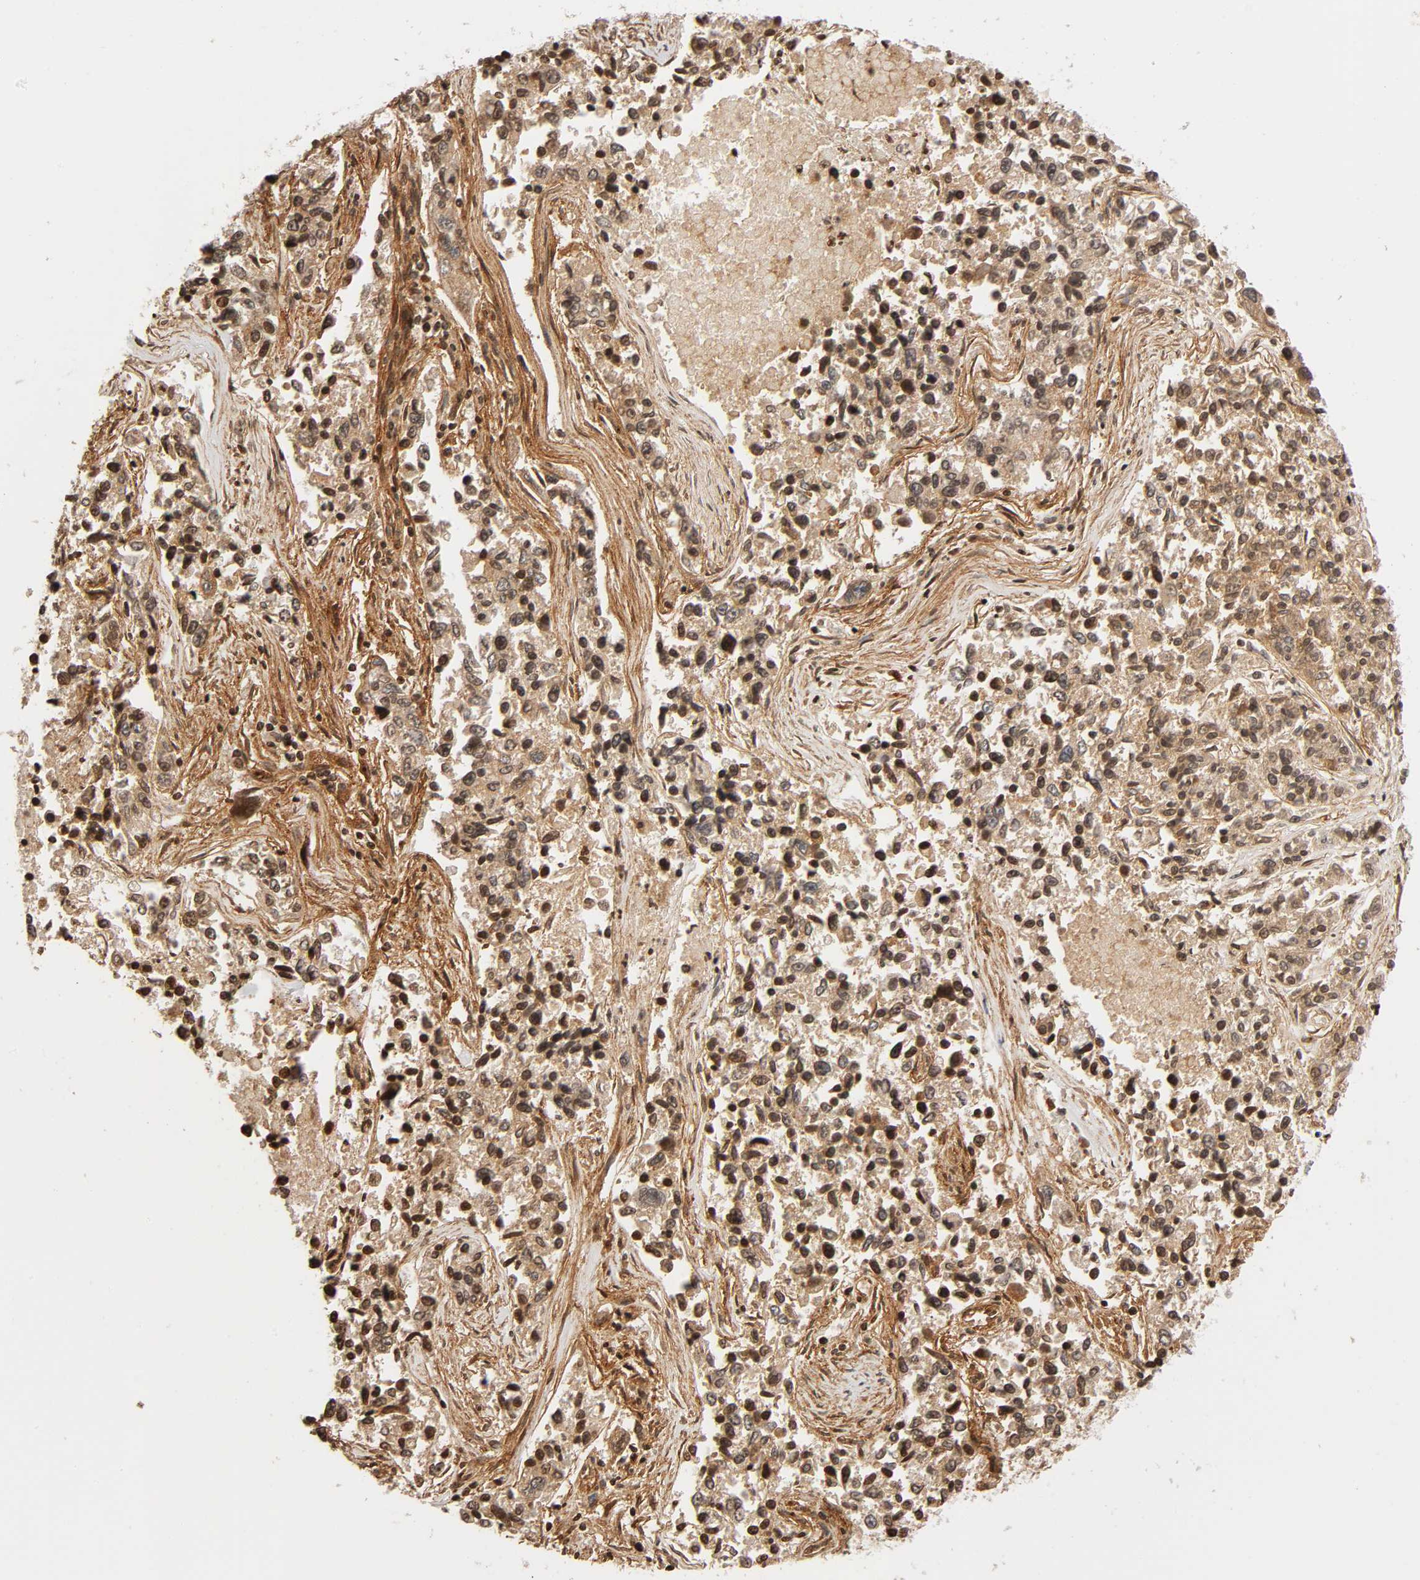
{"staining": {"intensity": "moderate", "quantity": ">75%", "location": "cytoplasmic/membranous"}, "tissue": "lung cancer", "cell_type": "Tumor cells", "image_type": "cancer", "snomed": [{"axis": "morphology", "description": "Adenocarcinoma, NOS"}, {"axis": "topography", "description": "Lung"}], "caption": "Tumor cells display medium levels of moderate cytoplasmic/membranous expression in approximately >75% of cells in lung cancer (adenocarcinoma).", "gene": "ITGAV", "patient": {"sex": "male", "age": 84}}